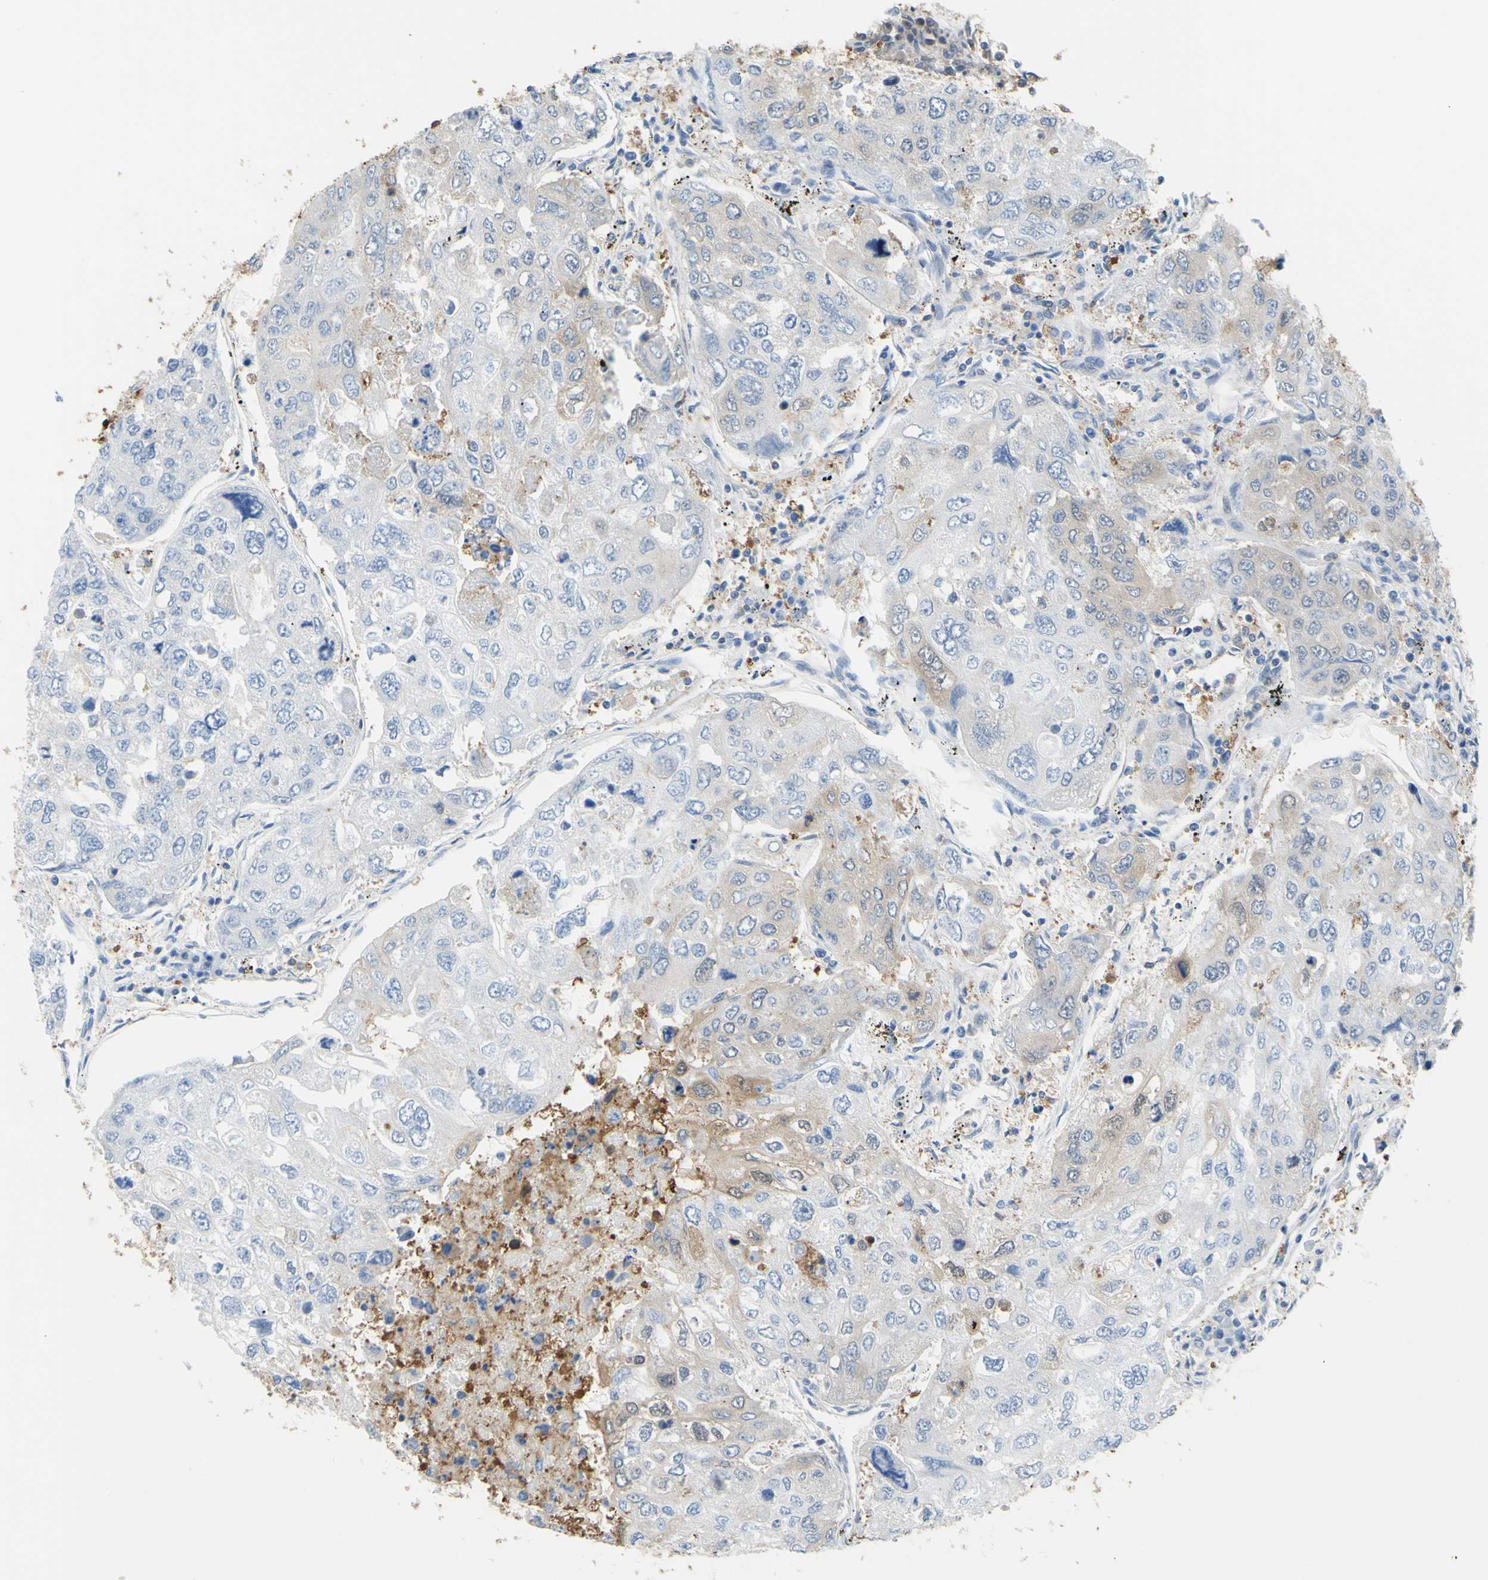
{"staining": {"intensity": "weak", "quantity": "<25%", "location": "cytoplasmic/membranous"}, "tissue": "urothelial cancer", "cell_type": "Tumor cells", "image_type": "cancer", "snomed": [{"axis": "morphology", "description": "Urothelial carcinoma, High grade"}, {"axis": "topography", "description": "Lymph node"}, {"axis": "topography", "description": "Urinary bladder"}], "caption": "Tumor cells are negative for protein expression in human urothelial cancer.", "gene": "UPK3B", "patient": {"sex": "male", "age": 51}}